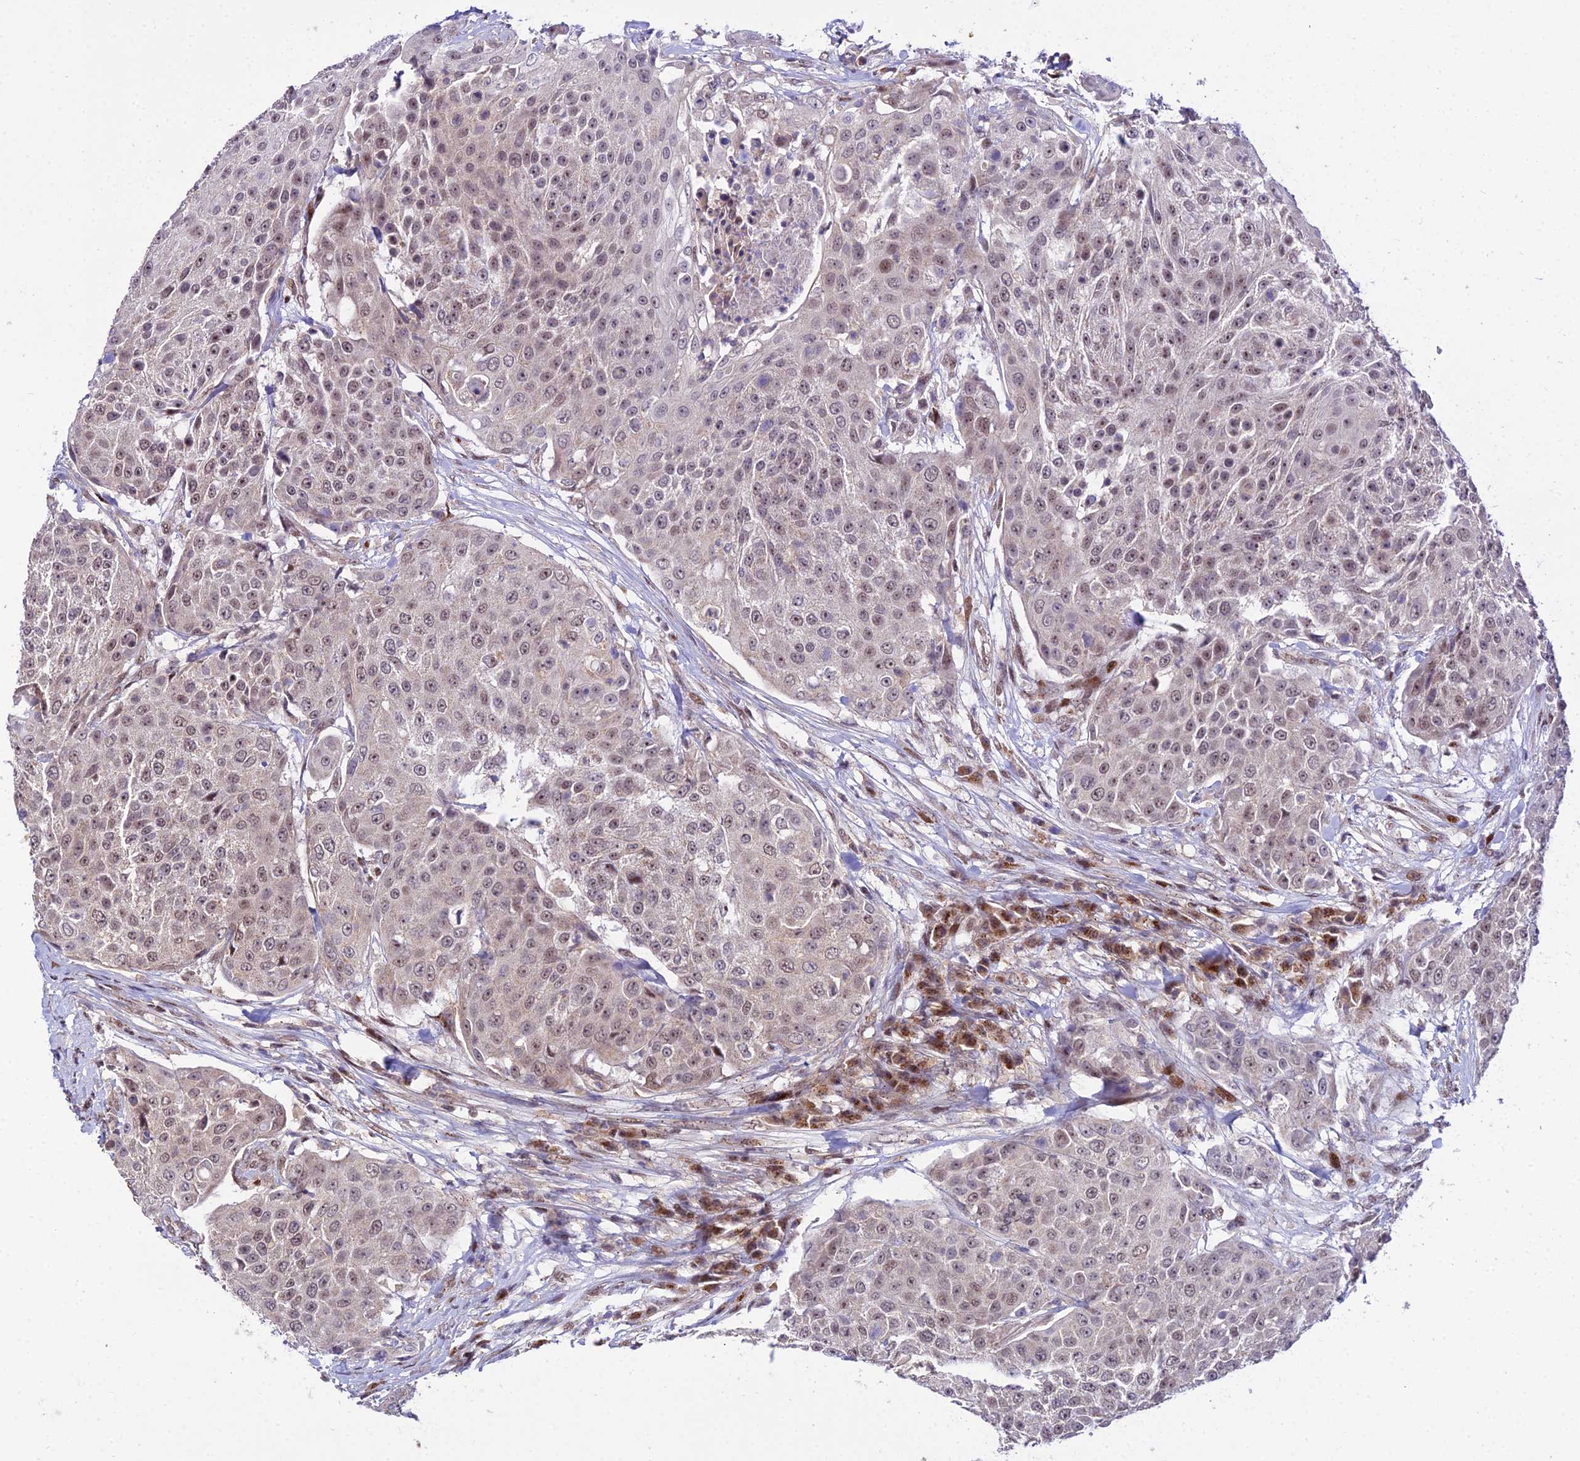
{"staining": {"intensity": "moderate", "quantity": ">75%", "location": "nuclear"}, "tissue": "urothelial cancer", "cell_type": "Tumor cells", "image_type": "cancer", "snomed": [{"axis": "morphology", "description": "Urothelial carcinoma, High grade"}, {"axis": "topography", "description": "Urinary bladder"}], "caption": "Brown immunohistochemical staining in human urothelial cancer exhibits moderate nuclear positivity in about >75% of tumor cells. Immunohistochemistry stains the protein in brown and the nuclei are stained blue.", "gene": "CIB3", "patient": {"sex": "female", "age": 63}}